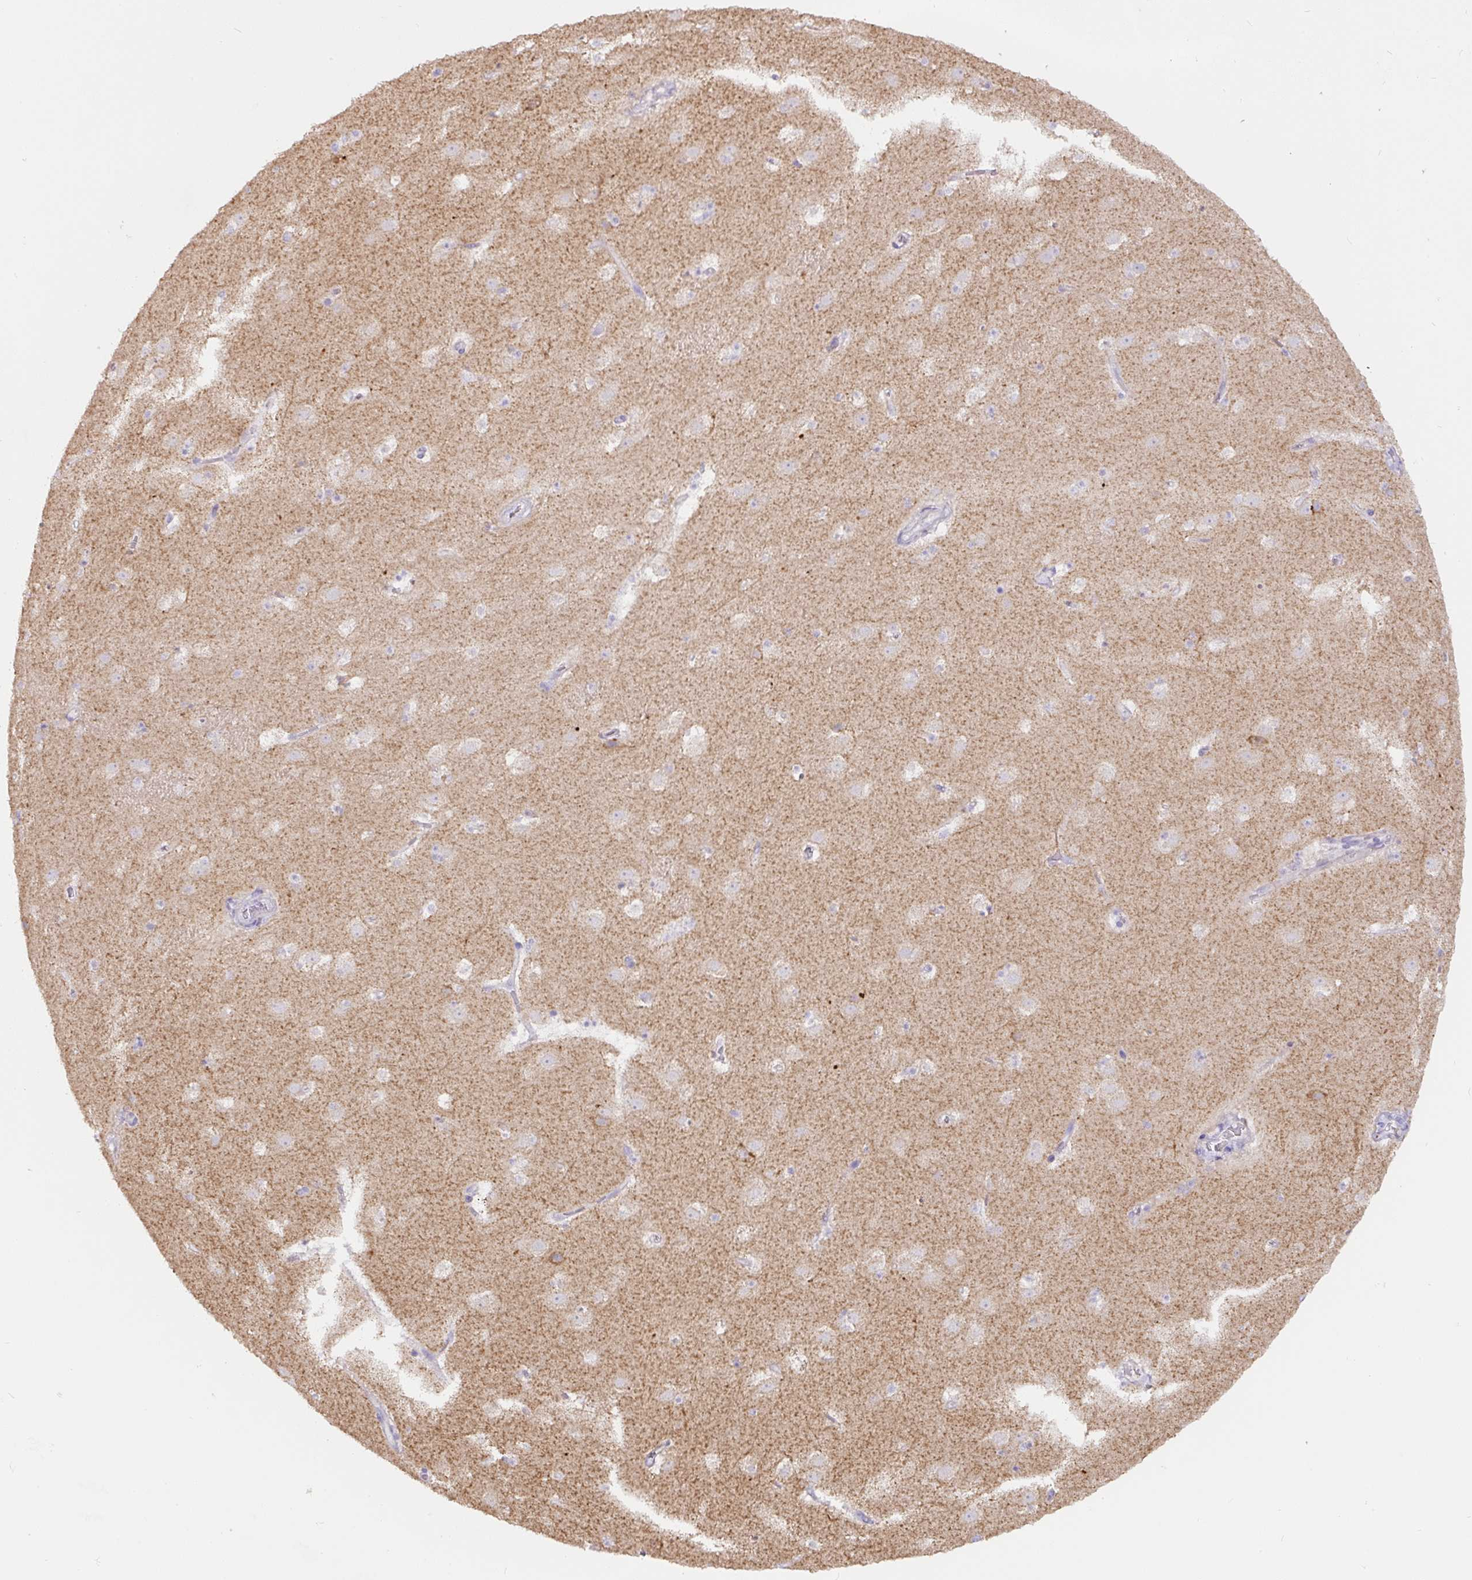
{"staining": {"intensity": "negative", "quantity": "none", "location": "none"}, "tissue": "caudate", "cell_type": "Glial cells", "image_type": "normal", "snomed": [{"axis": "morphology", "description": "Normal tissue, NOS"}, {"axis": "topography", "description": "Lateral ventricle wall"}], "caption": "The photomicrograph demonstrates no staining of glial cells in unremarkable caudate.", "gene": "HPS4", "patient": {"sex": "male", "age": 37}}